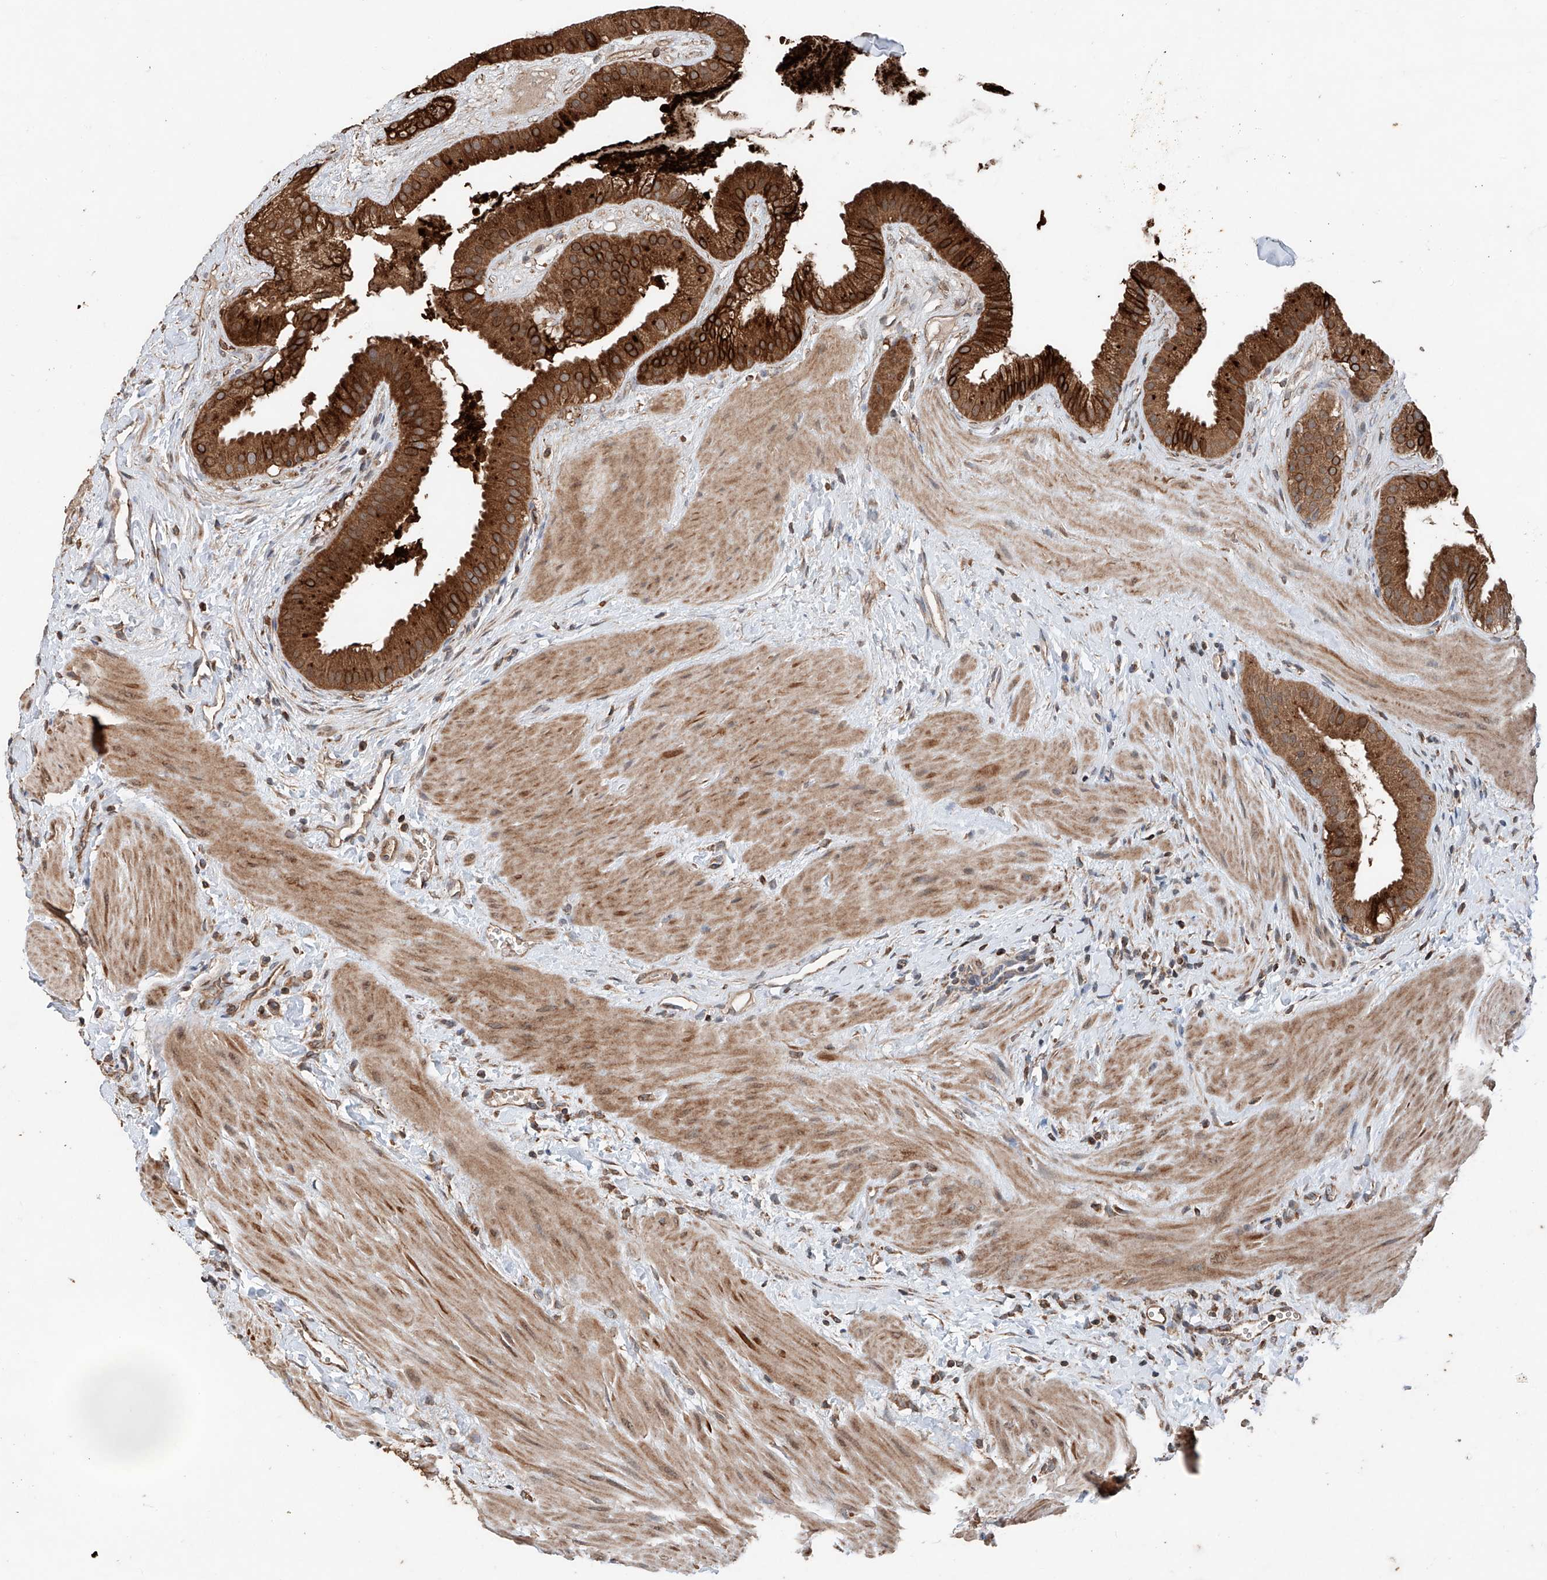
{"staining": {"intensity": "strong", "quantity": ">75%", "location": "cytoplasmic/membranous"}, "tissue": "gallbladder", "cell_type": "Glandular cells", "image_type": "normal", "snomed": [{"axis": "morphology", "description": "Normal tissue, NOS"}, {"axis": "topography", "description": "Gallbladder"}], "caption": "An image of gallbladder stained for a protein shows strong cytoplasmic/membranous brown staining in glandular cells.", "gene": "AP4B1", "patient": {"sex": "male", "age": 55}}